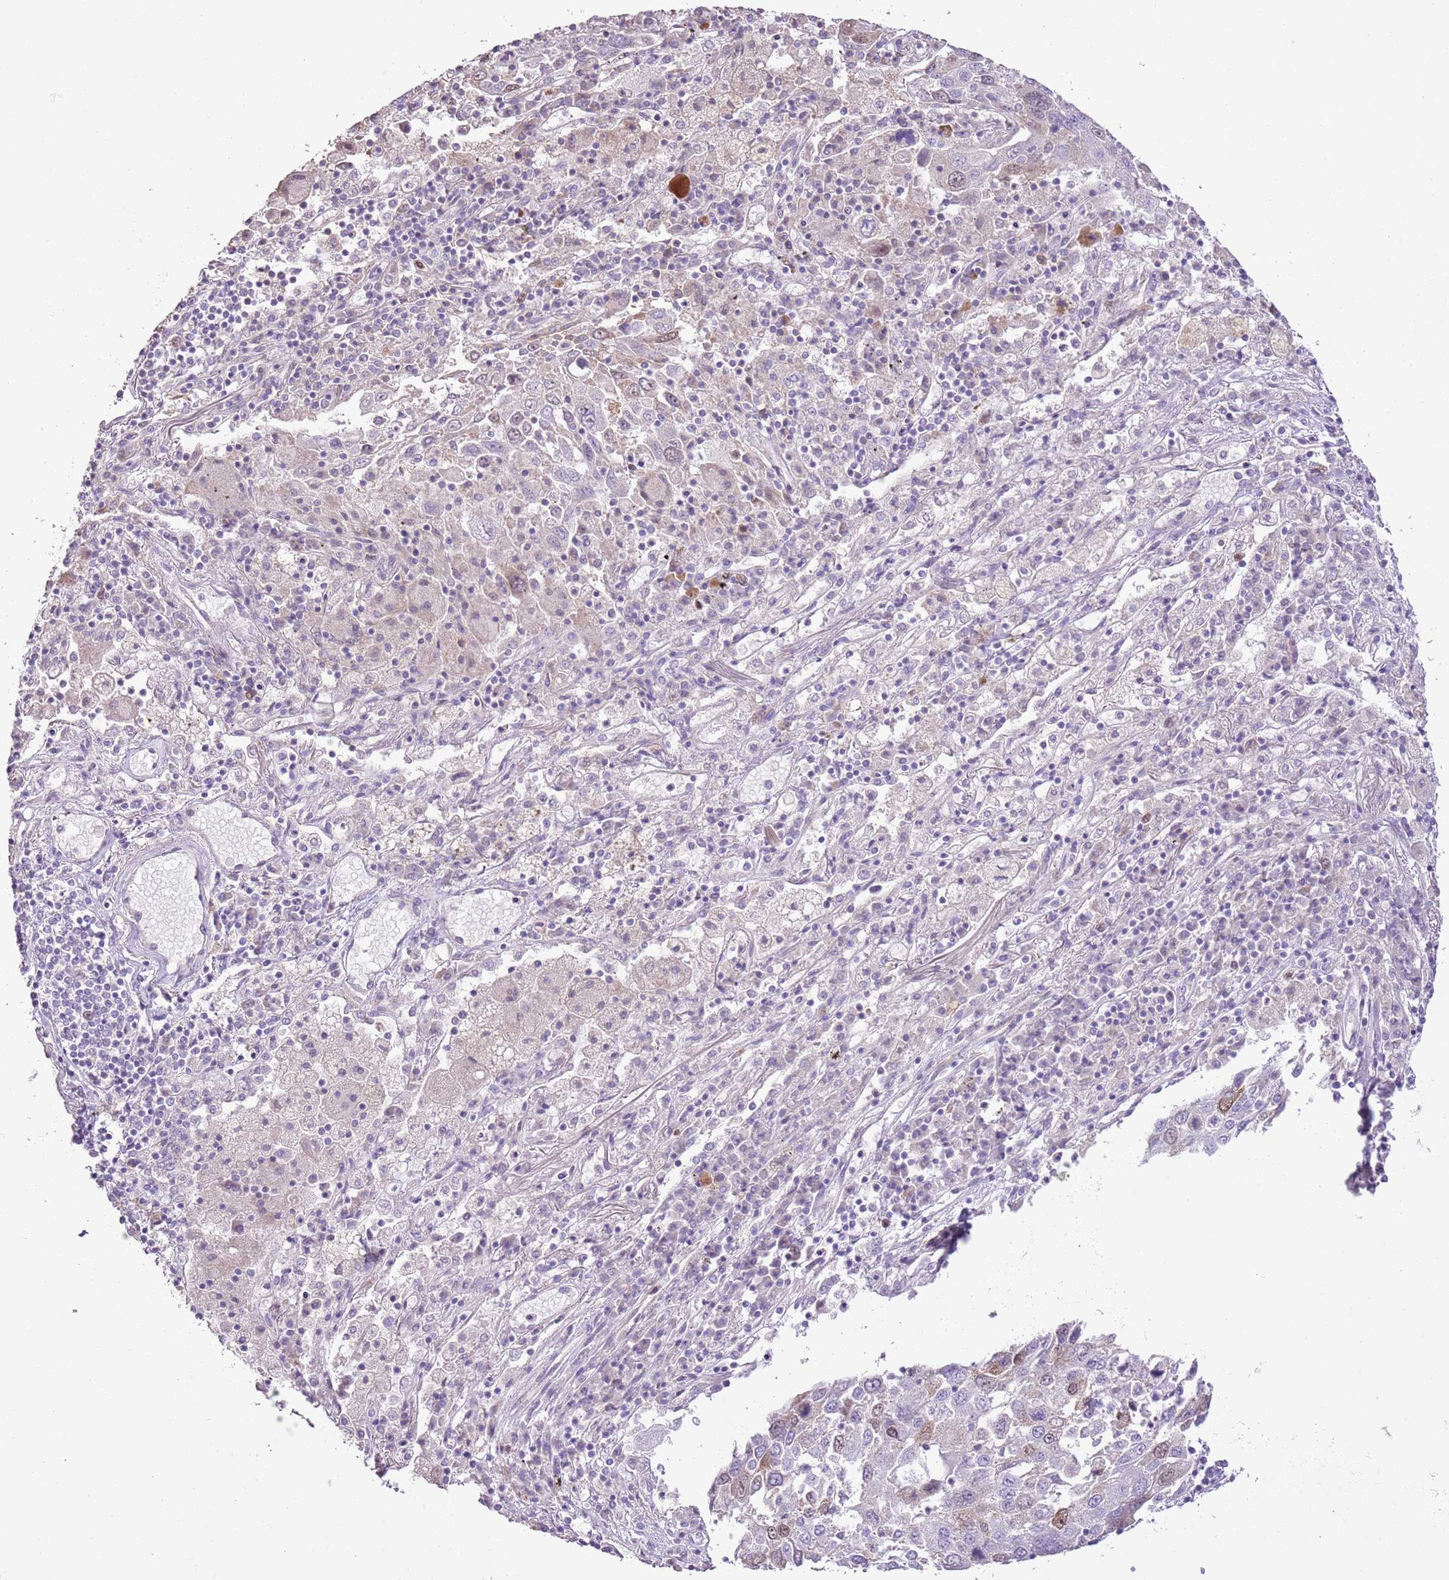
{"staining": {"intensity": "moderate", "quantity": "<25%", "location": "nuclear"}, "tissue": "lung cancer", "cell_type": "Tumor cells", "image_type": "cancer", "snomed": [{"axis": "morphology", "description": "Squamous cell carcinoma, NOS"}, {"axis": "topography", "description": "Lung"}], "caption": "DAB immunohistochemical staining of human lung squamous cell carcinoma demonstrates moderate nuclear protein positivity in approximately <25% of tumor cells.", "gene": "GMNN", "patient": {"sex": "male", "age": 65}}